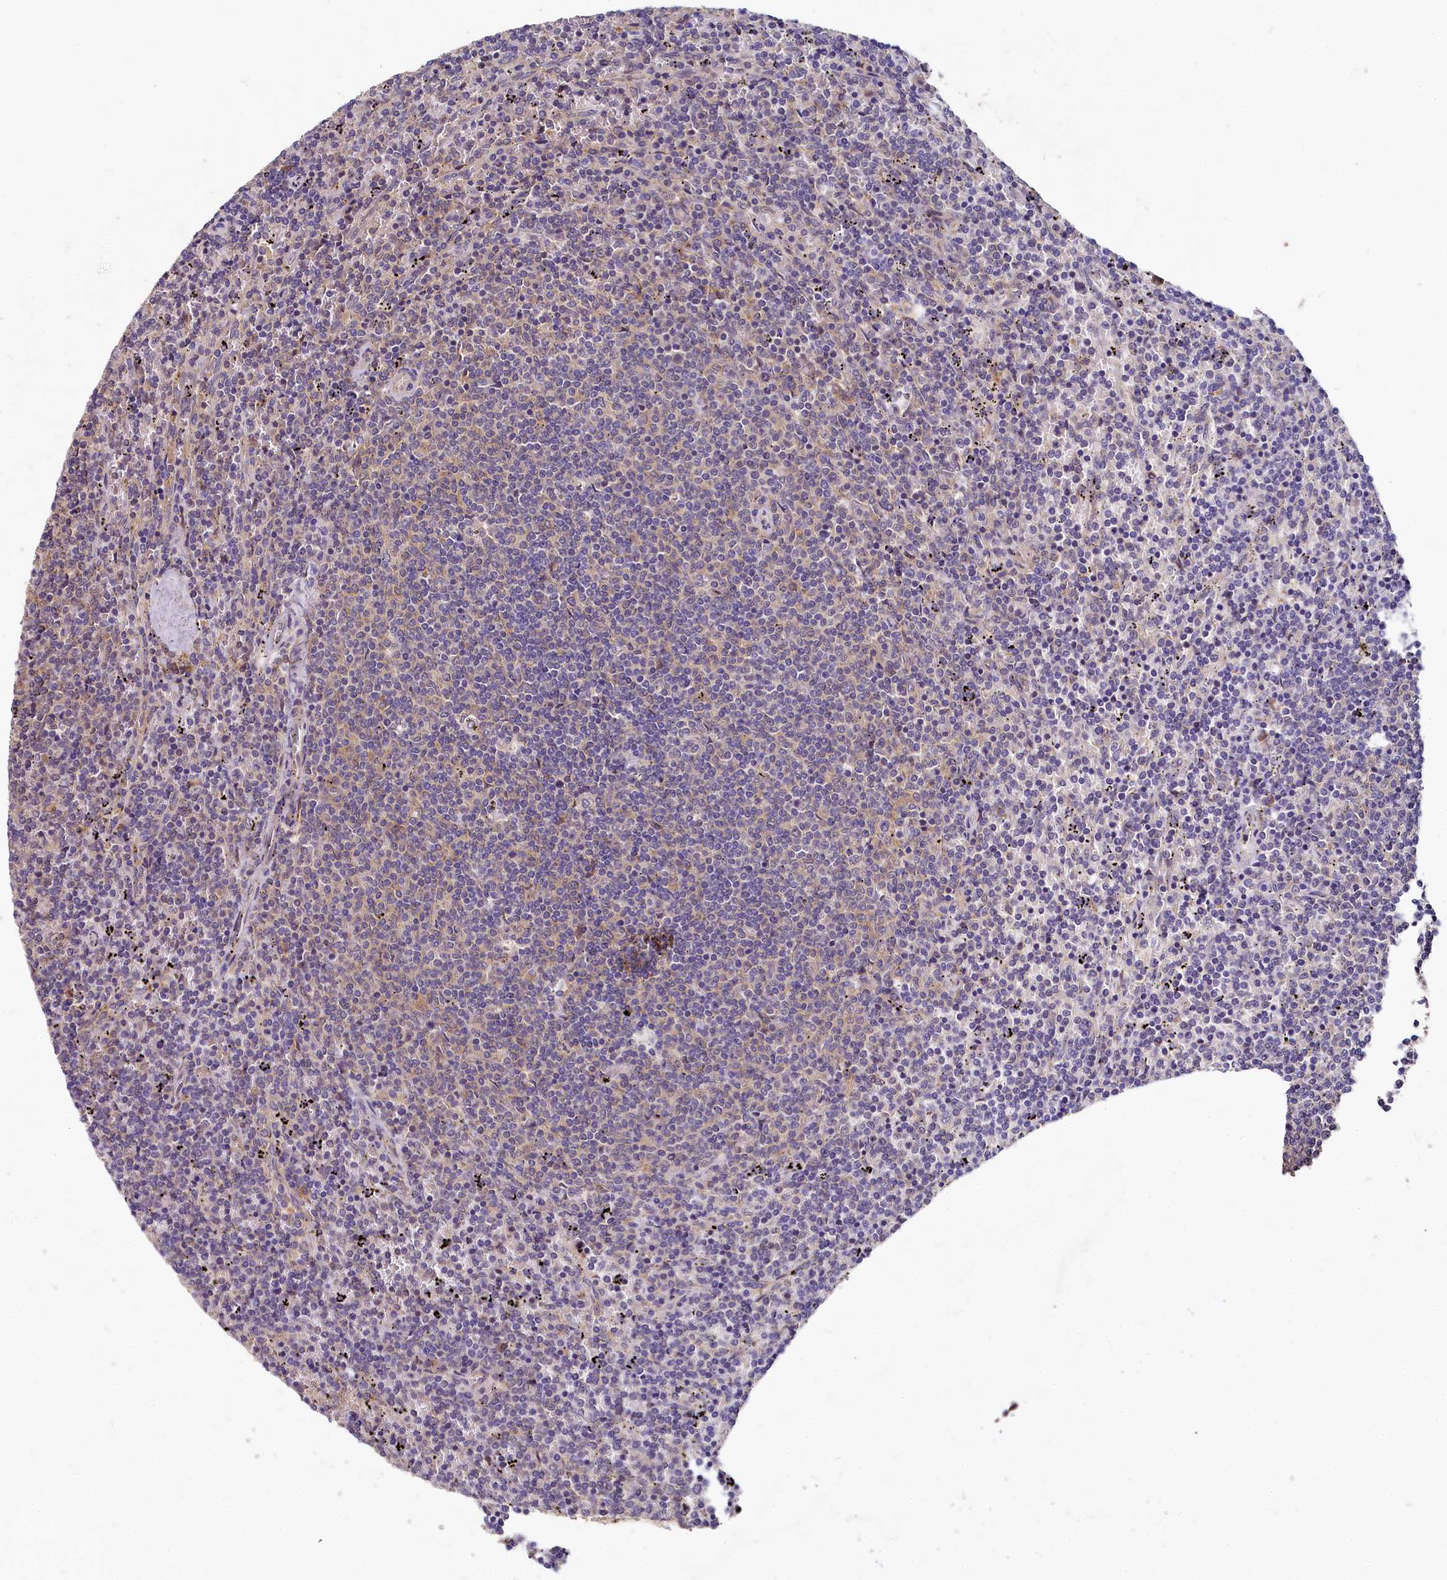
{"staining": {"intensity": "weak", "quantity": "<25%", "location": "cytoplasmic/membranous"}, "tissue": "lymphoma", "cell_type": "Tumor cells", "image_type": "cancer", "snomed": [{"axis": "morphology", "description": "Malignant lymphoma, non-Hodgkin's type, Low grade"}, {"axis": "topography", "description": "Spleen"}], "caption": "A high-resolution image shows IHC staining of lymphoma, which displays no significant positivity in tumor cells.", "gene": "EIF2B2", "patient": {"sex": "female", "age": 50}}